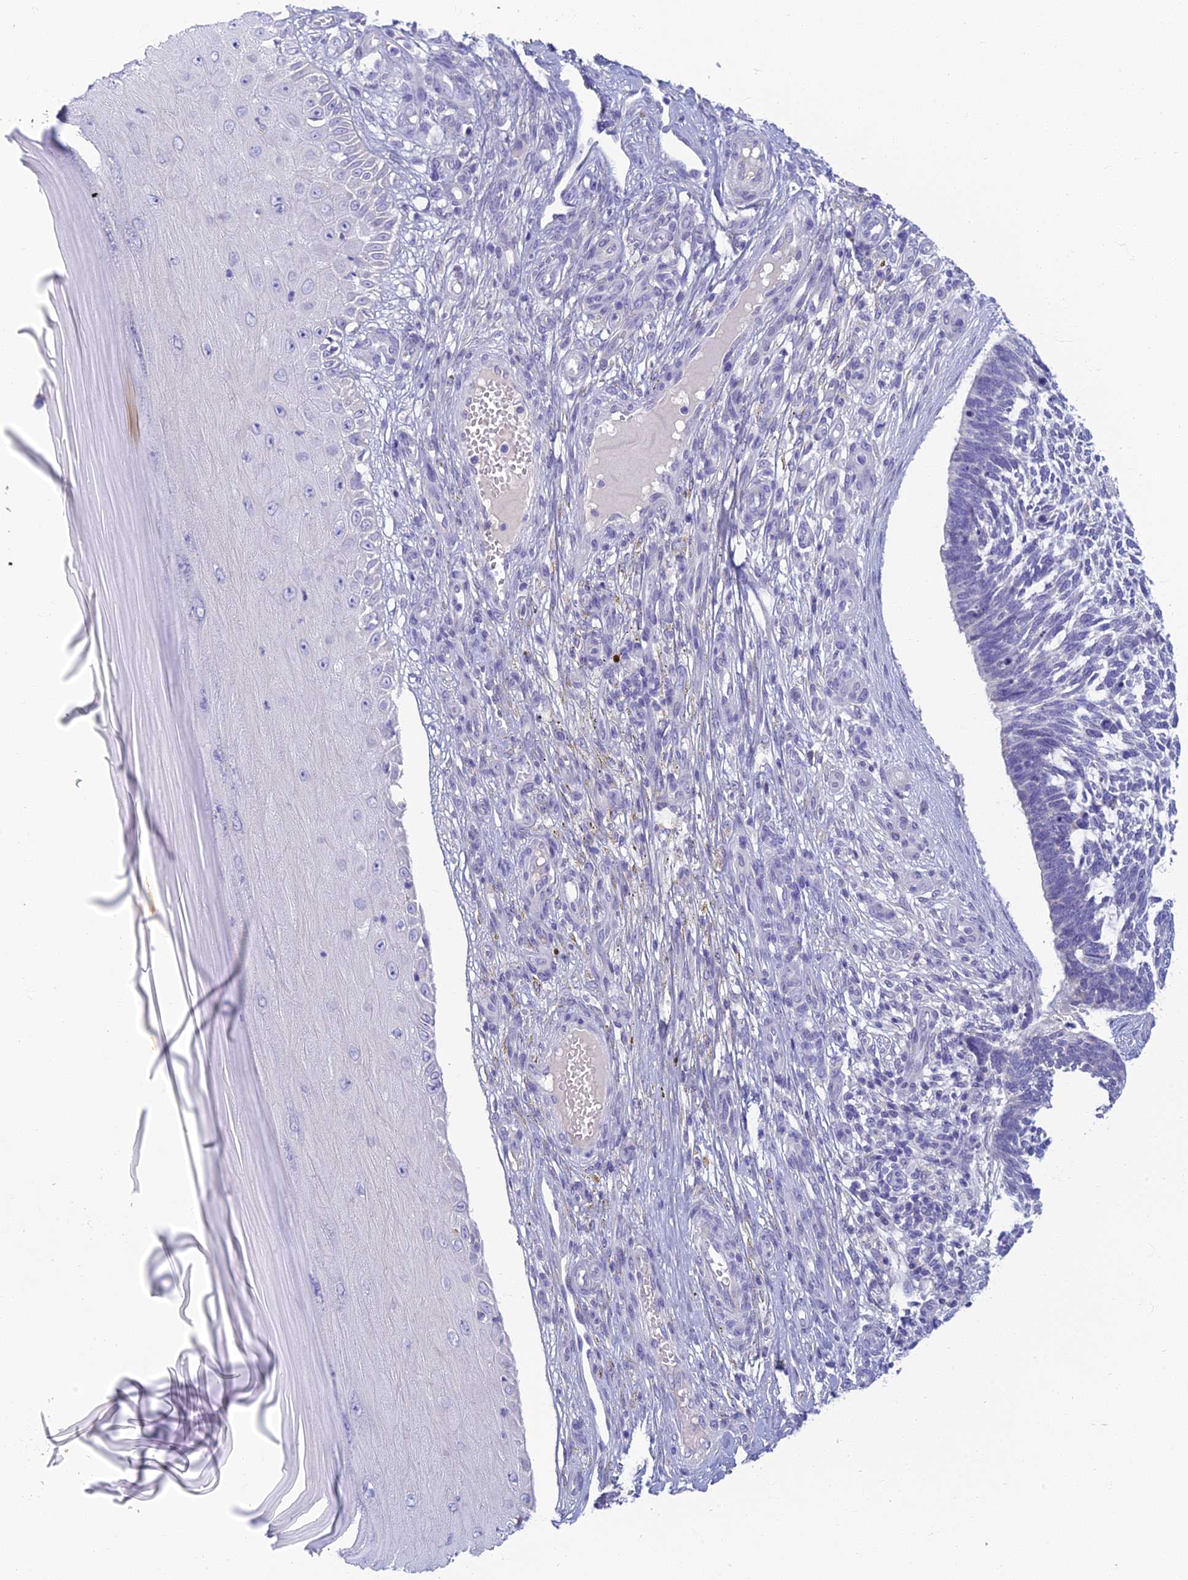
{"staining": {"intensity": "negative", "quantity": "none", "location": "none"}, "tissue": "skin cancer", "cell_type": "Tumor cells", "image_type": "cancer", "snomed": [{"axis": "morphology", "description": "Basal cell carcinoma"}, {"axis": "topography", "description": "Skin"}], "caption": "Protein analysis of basal cell carcinoma (skin) shows no significant staining in tumor cells.", "gene": "SLC25A41", "patient": {"sex": "male", "age": 88}}